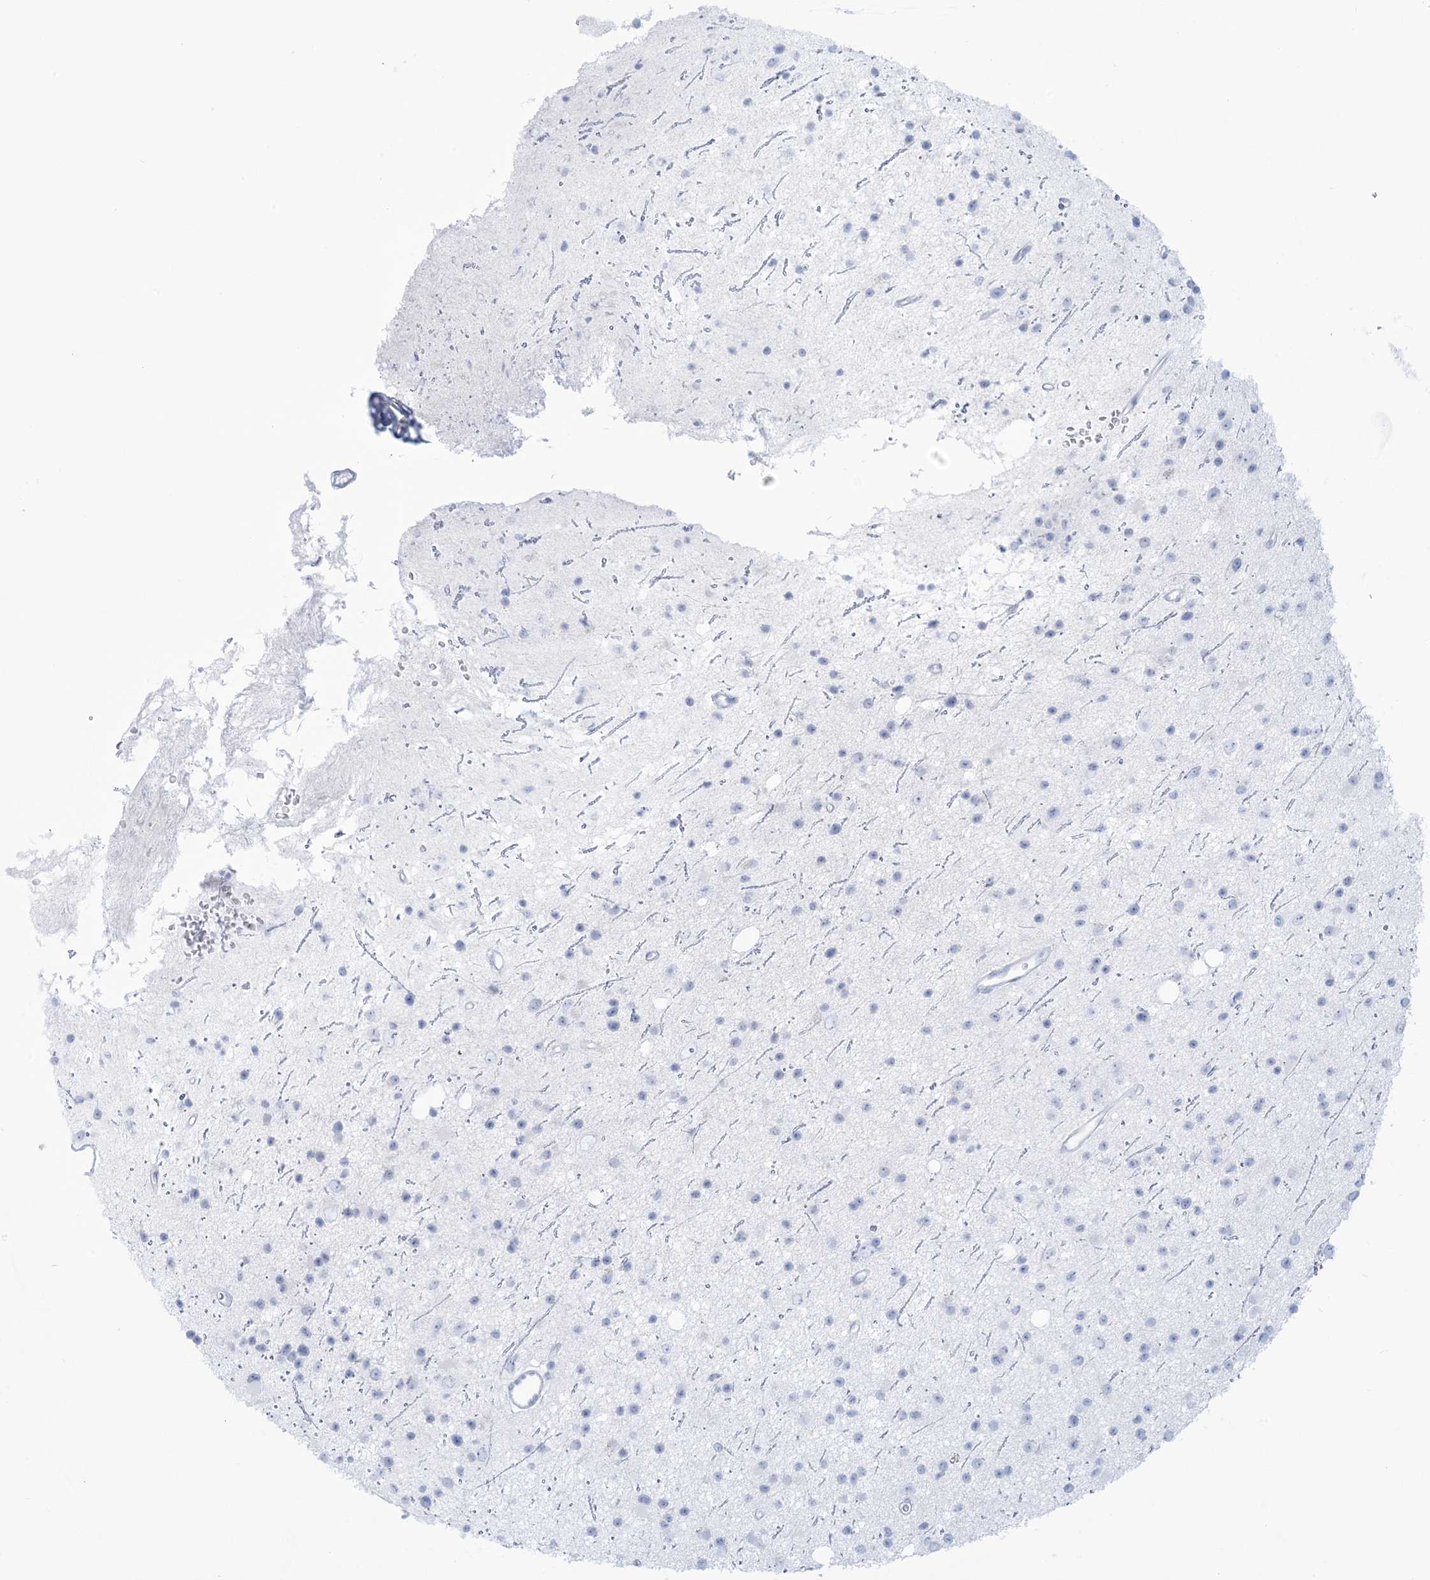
{"staining": {"intensity": "negative", "quantity": "none", "location": "none"}, "tissue": "glioma", "cell_type": "Tumor cells", "image_type": "cancer", "snomed": [{"axis": "morphology", "description": "Glioma, malignant, Low grade"}, {"axis": "topography", "description": "Cerebral cortex"}], "caption": "The immunohistochemistry (IHC) micrograph has no significant staining in tumor cells of glioma tissue.", "gene": "AGXT", "patient": {"sex": "female", "age": 39}}